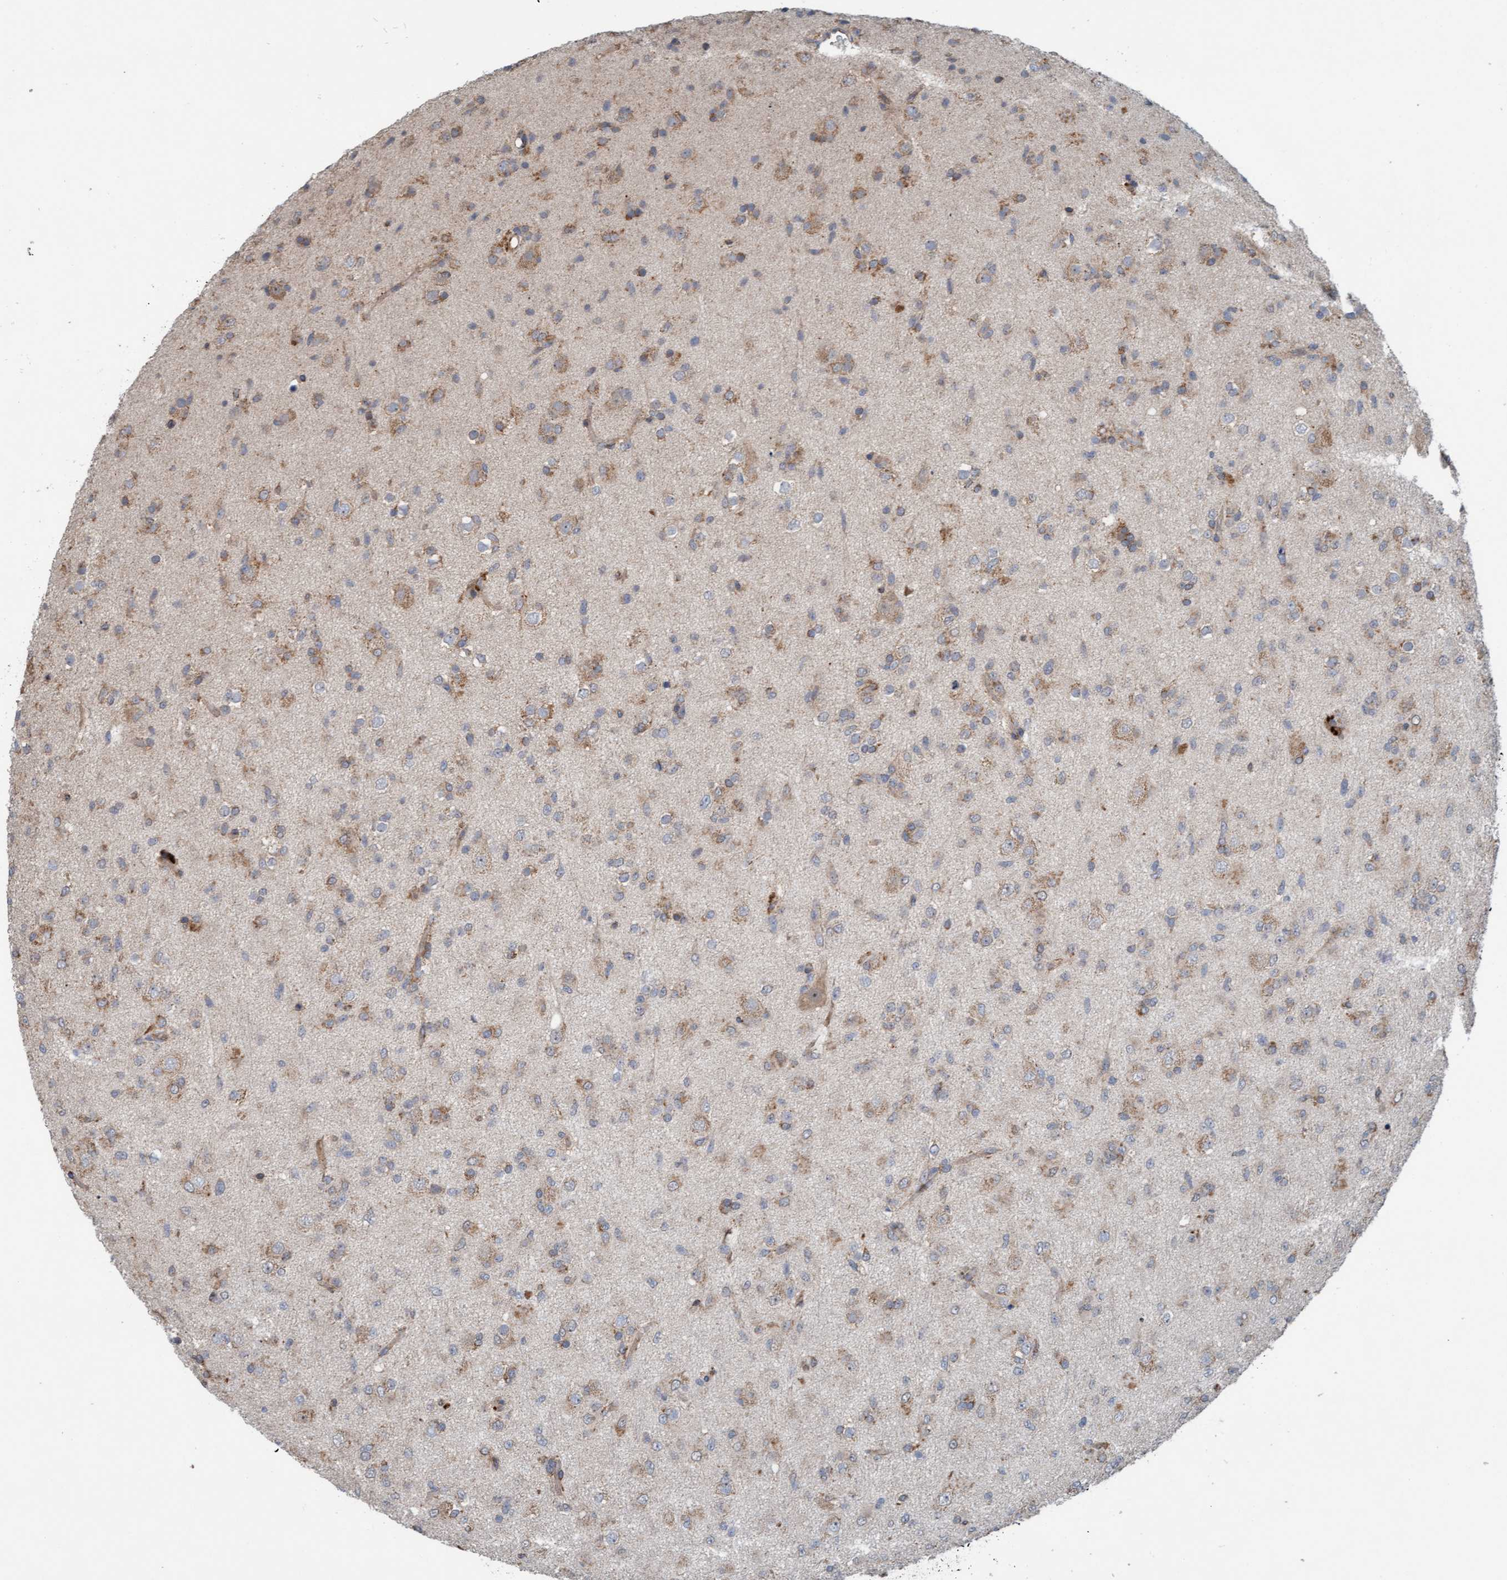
{"staining": {"intensity": "weak", "quantity": ">75%", "location": "cytoplasmic/membranous"}, "tissue": "glioma", "cell_type": "Tumor cells", "image_type": "cancer", "snomed": [{"axis": "morphology", "description": "Glioma, malignant, Low grade"}, {"axis": "topography", "description": "Brain"}], "caption": "IHC of glioma demonstrates low levels of weak cytoplasmic/membranous expression in approximately >75% of tumor cells.", "gene": "ZNF566", "patient": {"sex": "male", "age": 65}}